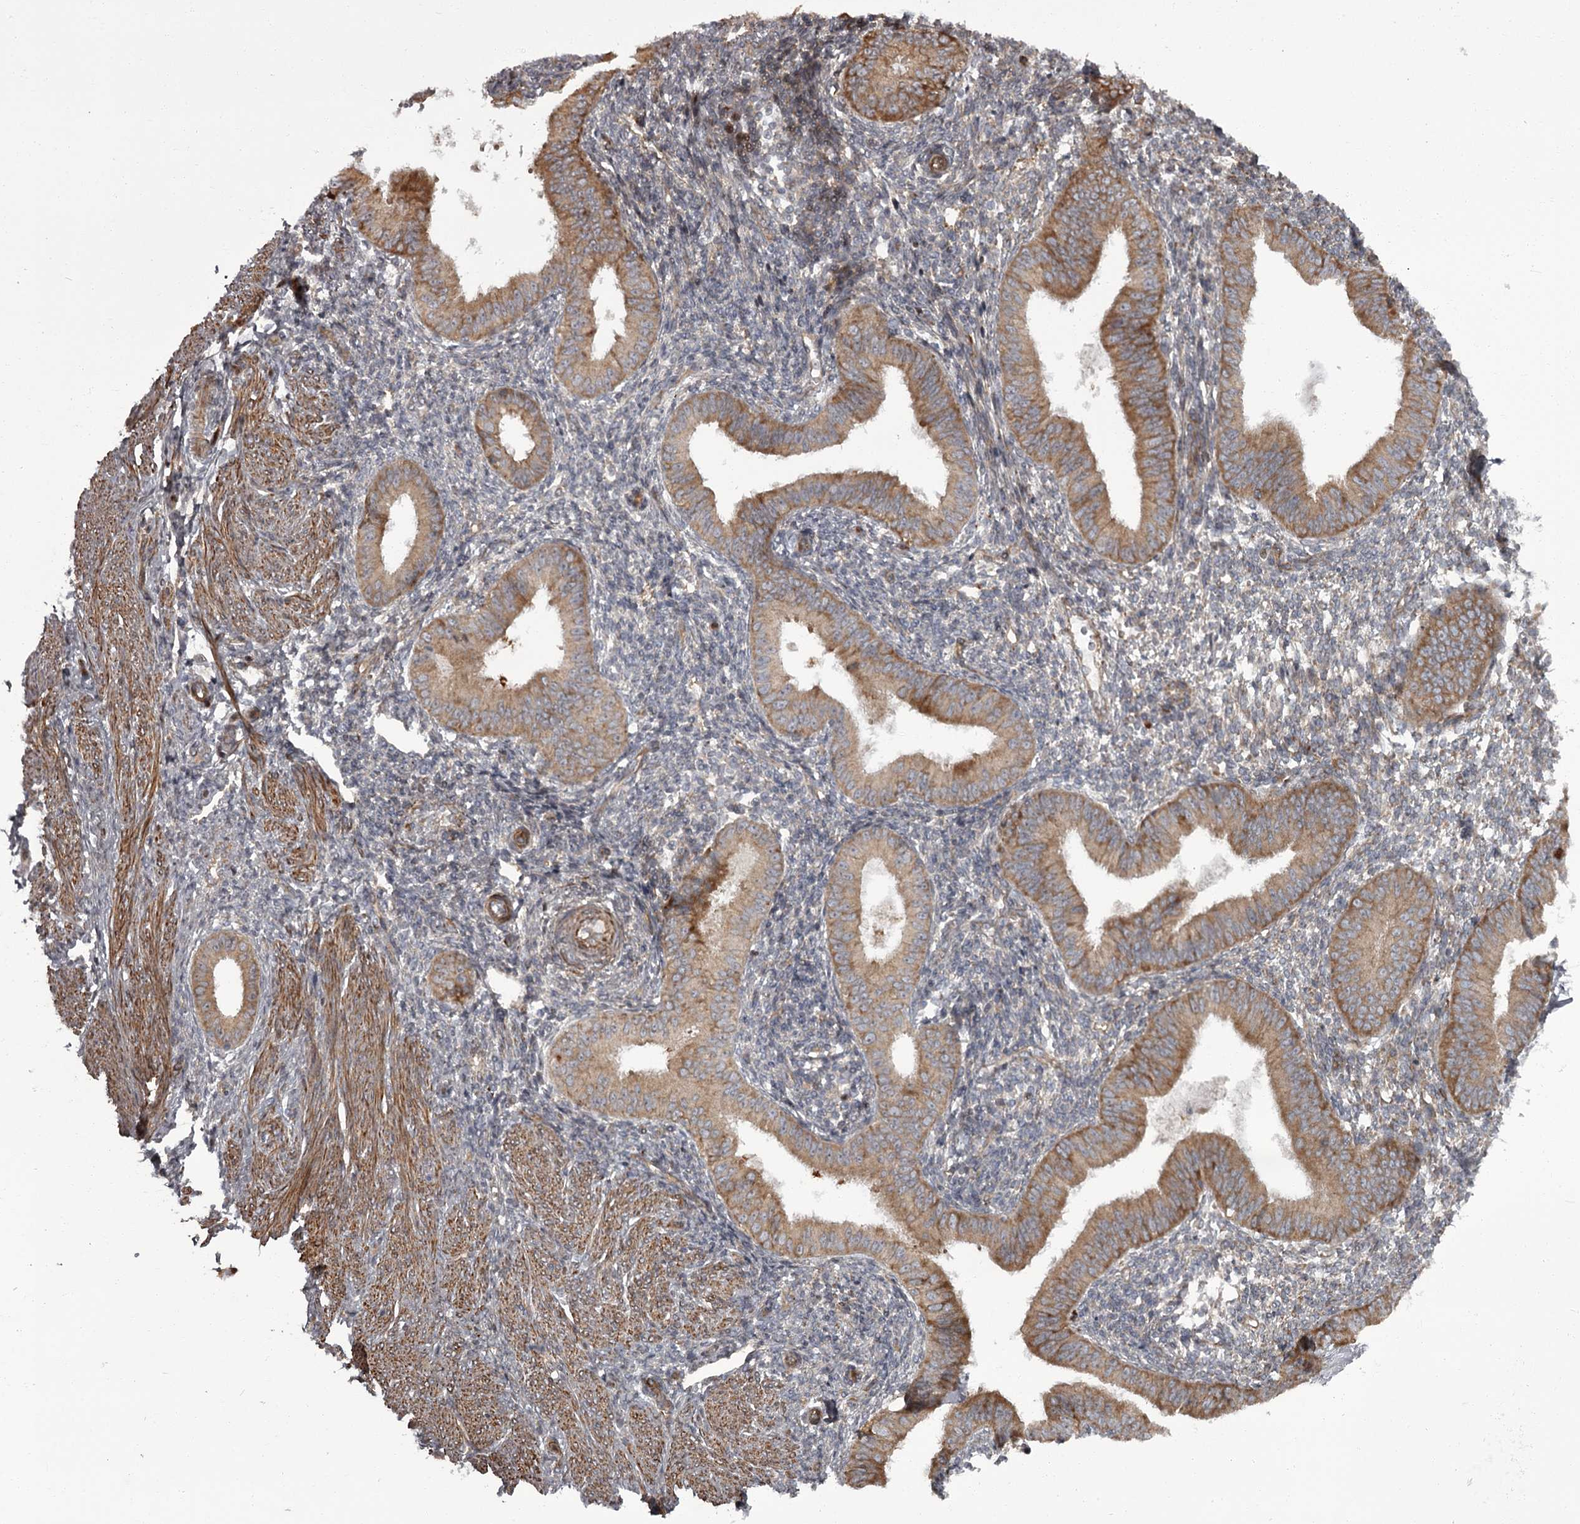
{"staining": {"intensity": "negative", "quantity": "none", "location": "none"}, "tissue": "endometrium", "cell_type": "Cells in endometrial stroma", "image_type": "normal", "snomed": [{"axis": "morphology", "description": "Normal tissue, NOS"}, {"axis": "topography", "description": "Uterus"}, {"axis": "topography", "description": "Endometrium"}], "caption": "DAB immunohistochemical staining of normal human endometrium exhibits no significant expression in cells in endometrial stroma. (DAB (3,3'-diaminobenzidine) immunohistochemistry (IHC) with hematoxylin counter stain).", "gene": "THAP9", "patient": {"sex": "female", "age": 48}}